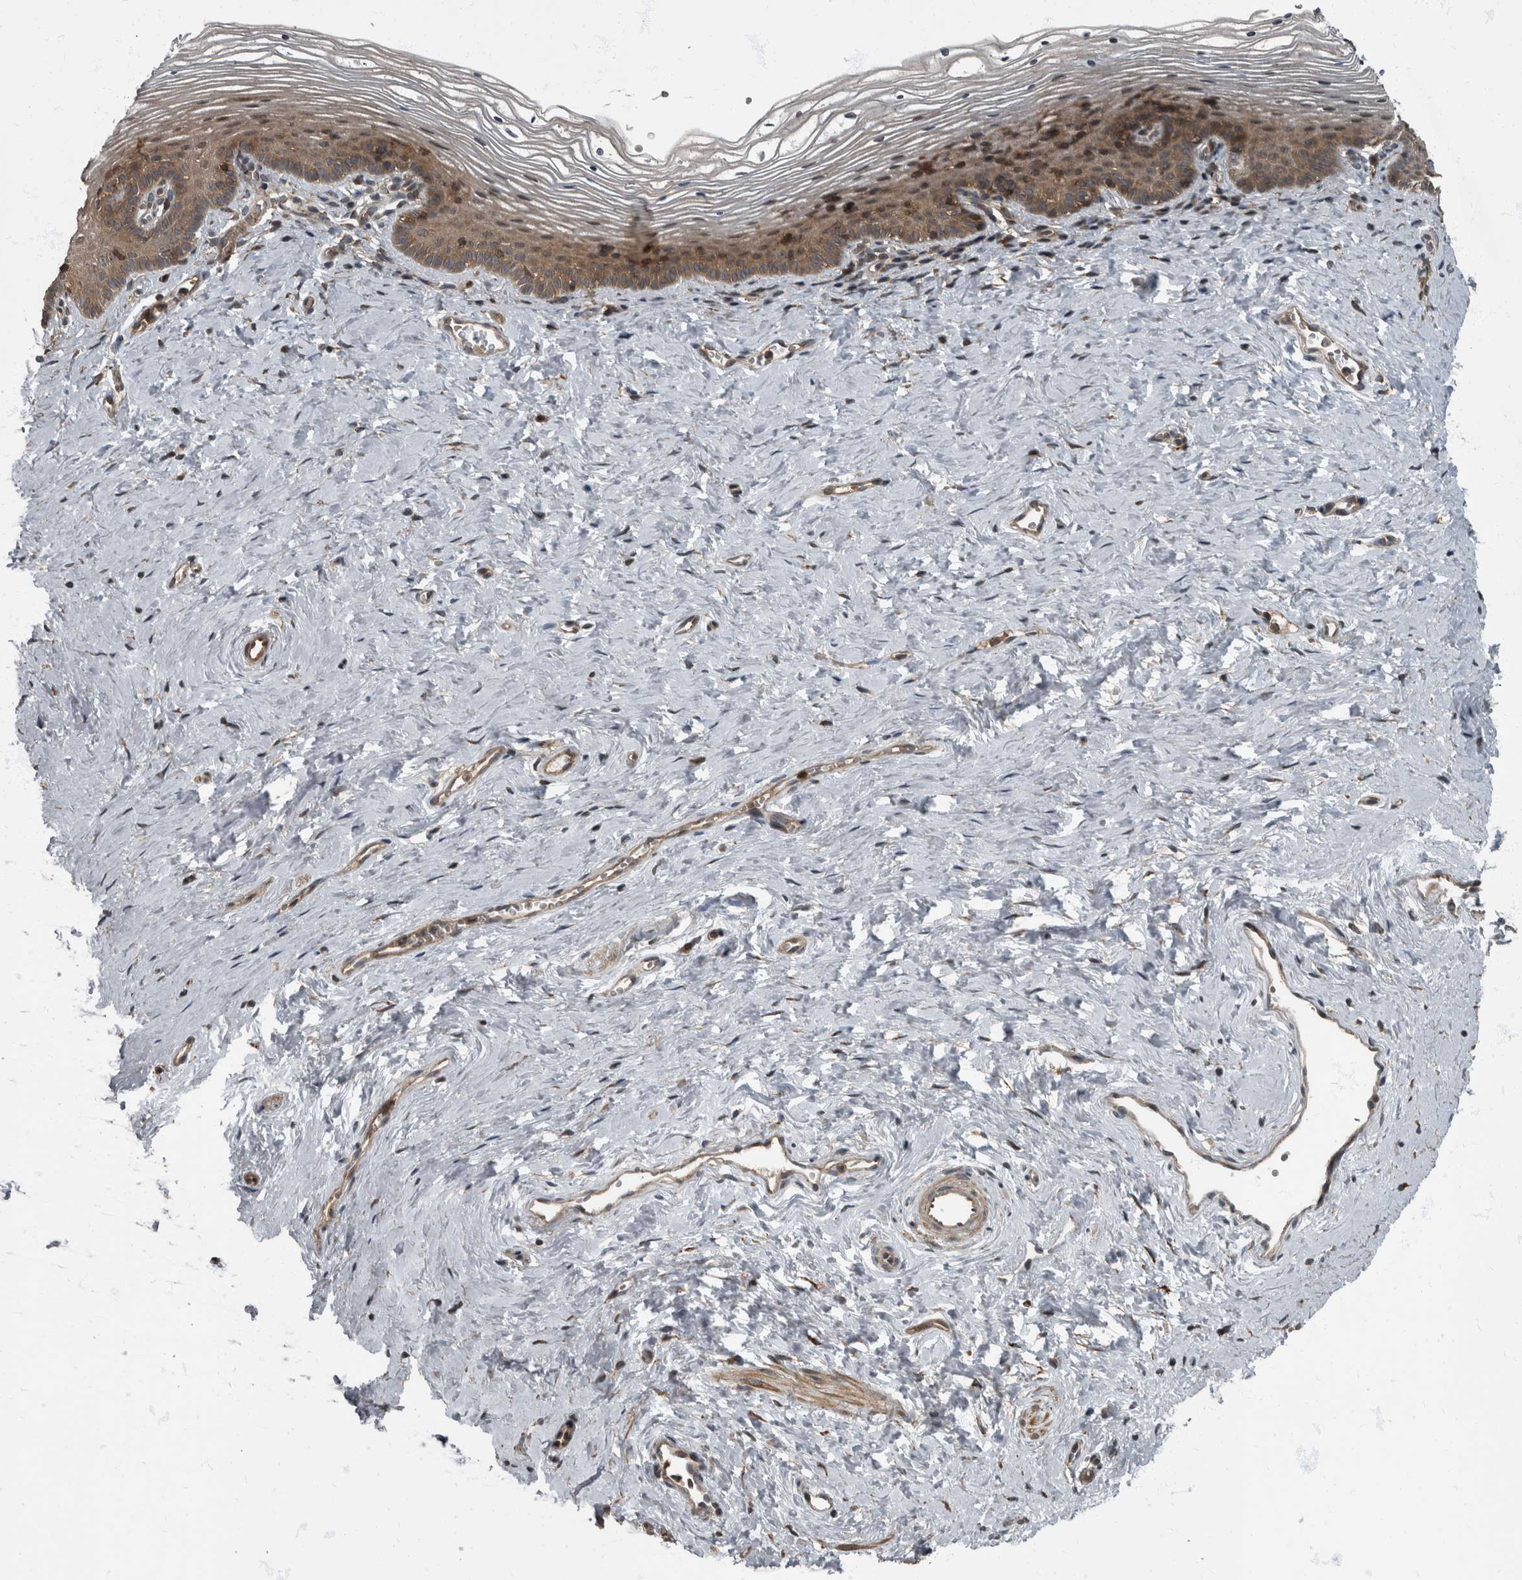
{"staining": {"intensity": "moderate", "quantity": ">75%", "location": "cytoplasmic/membranous"}, "tissue": "vagina", "cell_type": "Squamous epithelial cells", "image_type": "normal", "snomed": [{"axis": "morphology", "description": "Normal tissue, NOS"}, {"axis": "topography", "description": "Vagina"}], "caption": "An immunohistochemistry micrograph of normal tissue is shown. Protein staining in brown highlights moderate cytoplasmic/membranous positivity in vagina within squamous epithelial cells.", "gene": "RABGGTB", "patient": {"sex": "female", "age": 32}}